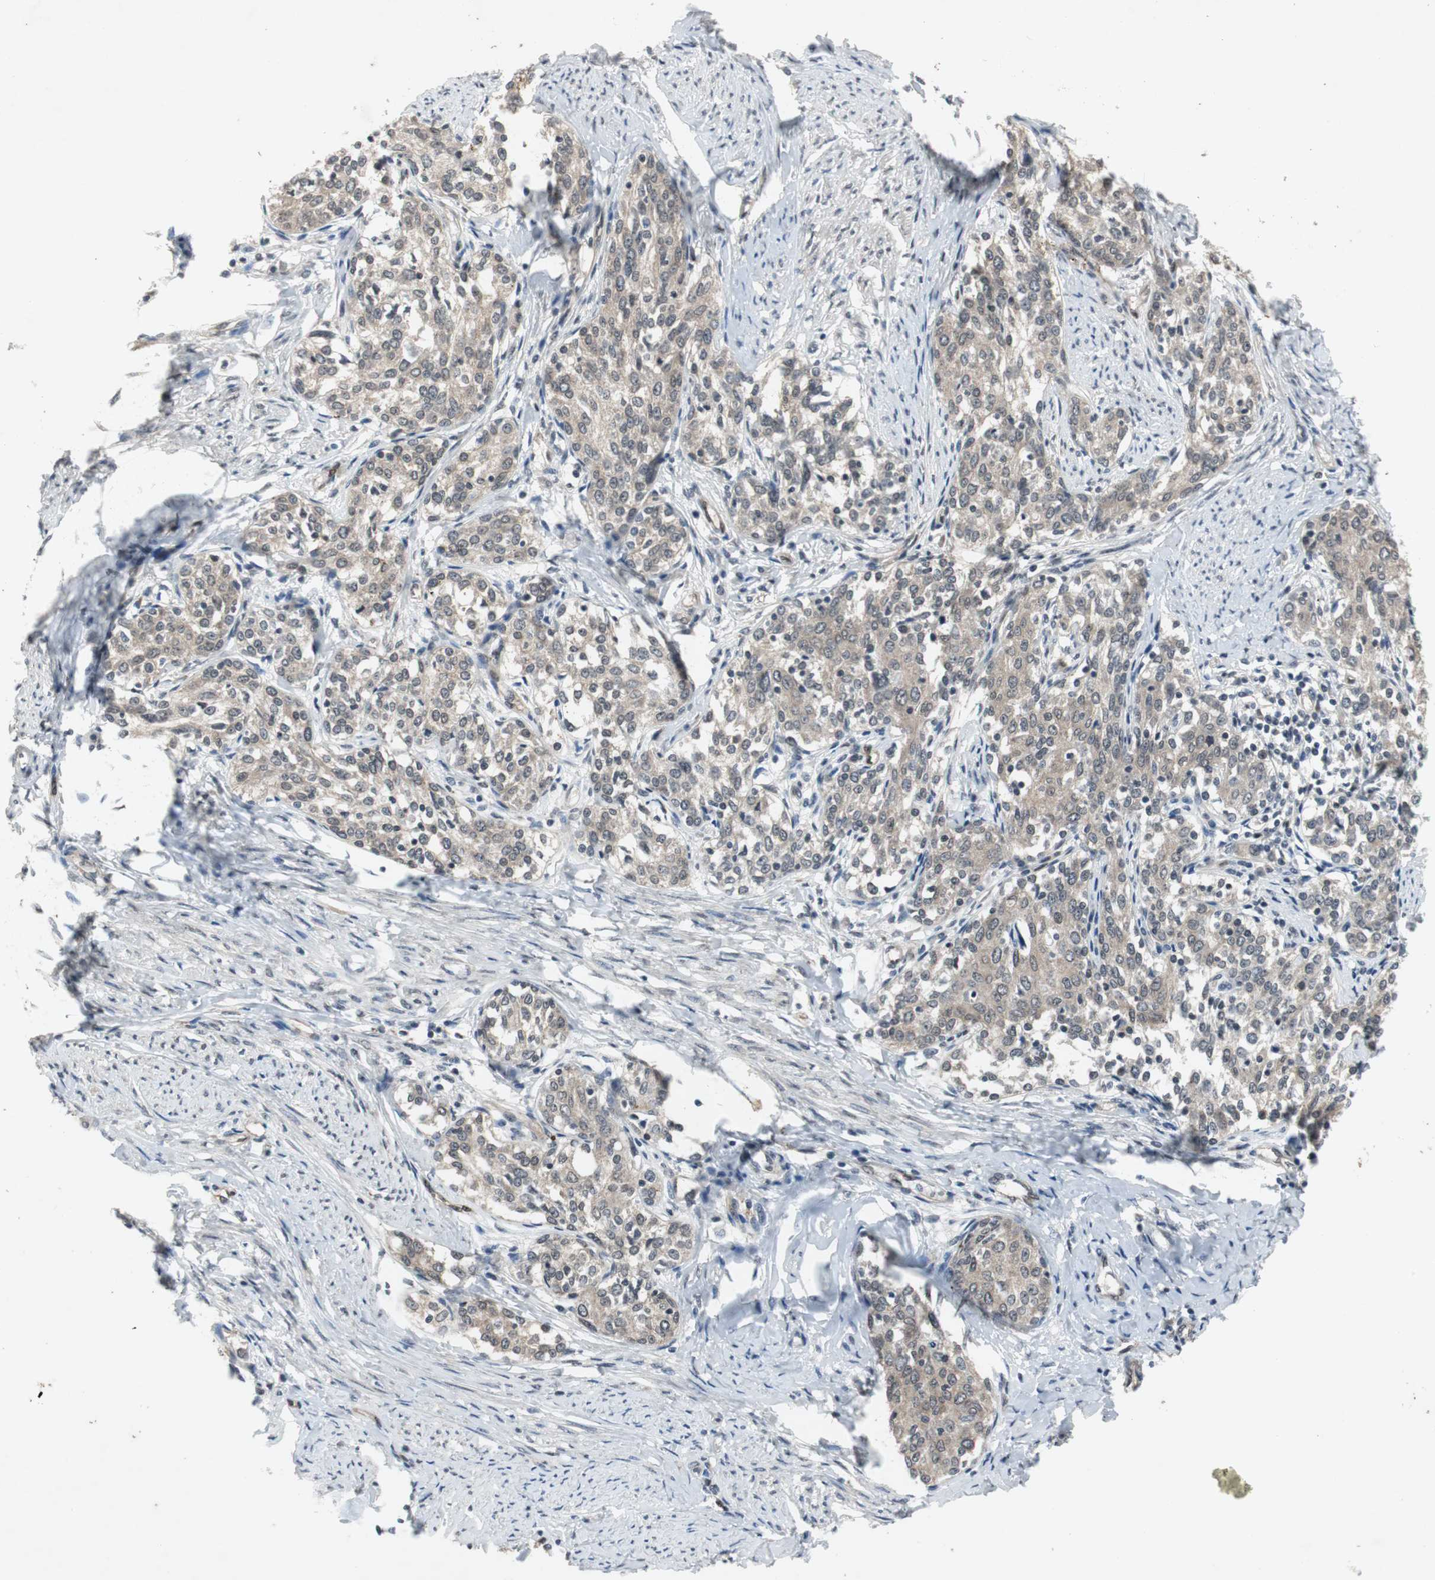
{"staining": {"intensity": "weak", "quantity": ">75%", "location": "cytoplasmic/membranous"}, "tissue": "cervical cancer", "cell_type": "Tumor cells", "image_type": "cancer", "snomed": [{"axis": "morphology", "description": "Squamous cell carcinoma, NOS"}, {"axis": "morphology", "description": "Adenocarcinoma, NOS"}, {"axis": "topography", "description": "Cervix"}], "caption": "Cervical adenocarcinoma stained with a brown dye shows weak cytoplasmic/membranous positive expression in approximately >75% of tumor cells.", "gene": "SMAD1", "patient": {"sex": "female", "age": 52}}